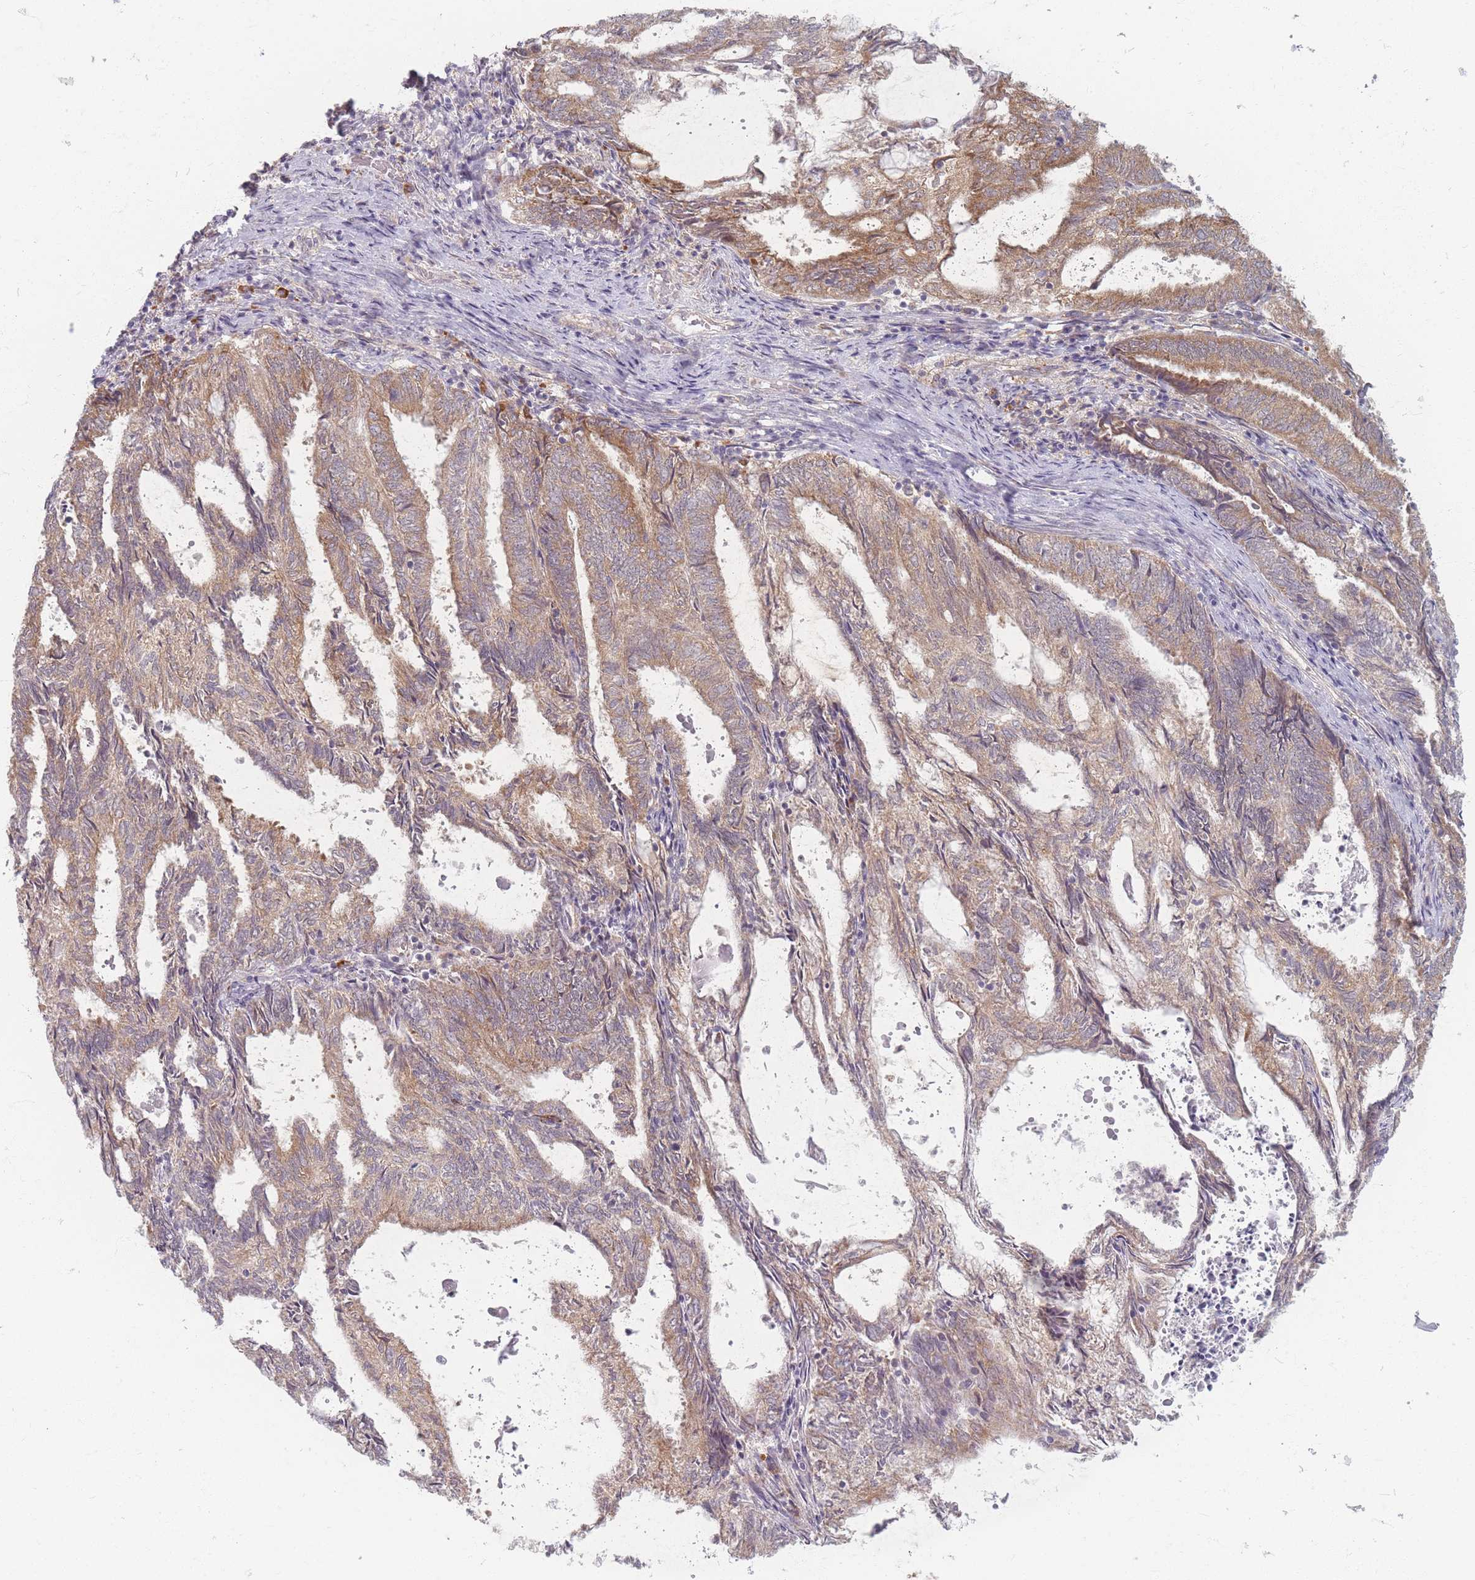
{"staining": {"intensity": "moderate", "quantity": "25%-75%", "location": "cytoplasmic/membranous"}, "tissue": "endometrial cancer", "cell_type": "Tumor cells", "image_type": "cancer", "snomed": [{"axis": "morphology", "description": "Adenocarcinoma, NOS"}, {"axis": "topography", "description": "Endometrium"}], "caption": "The immunohistochemical stain shows moderate cytoplasmic/membranous staining in tumor cells of endometrial cancer tissue.", "gene": "SMIM14", "patient": {"sex": "female", "age": 80}}